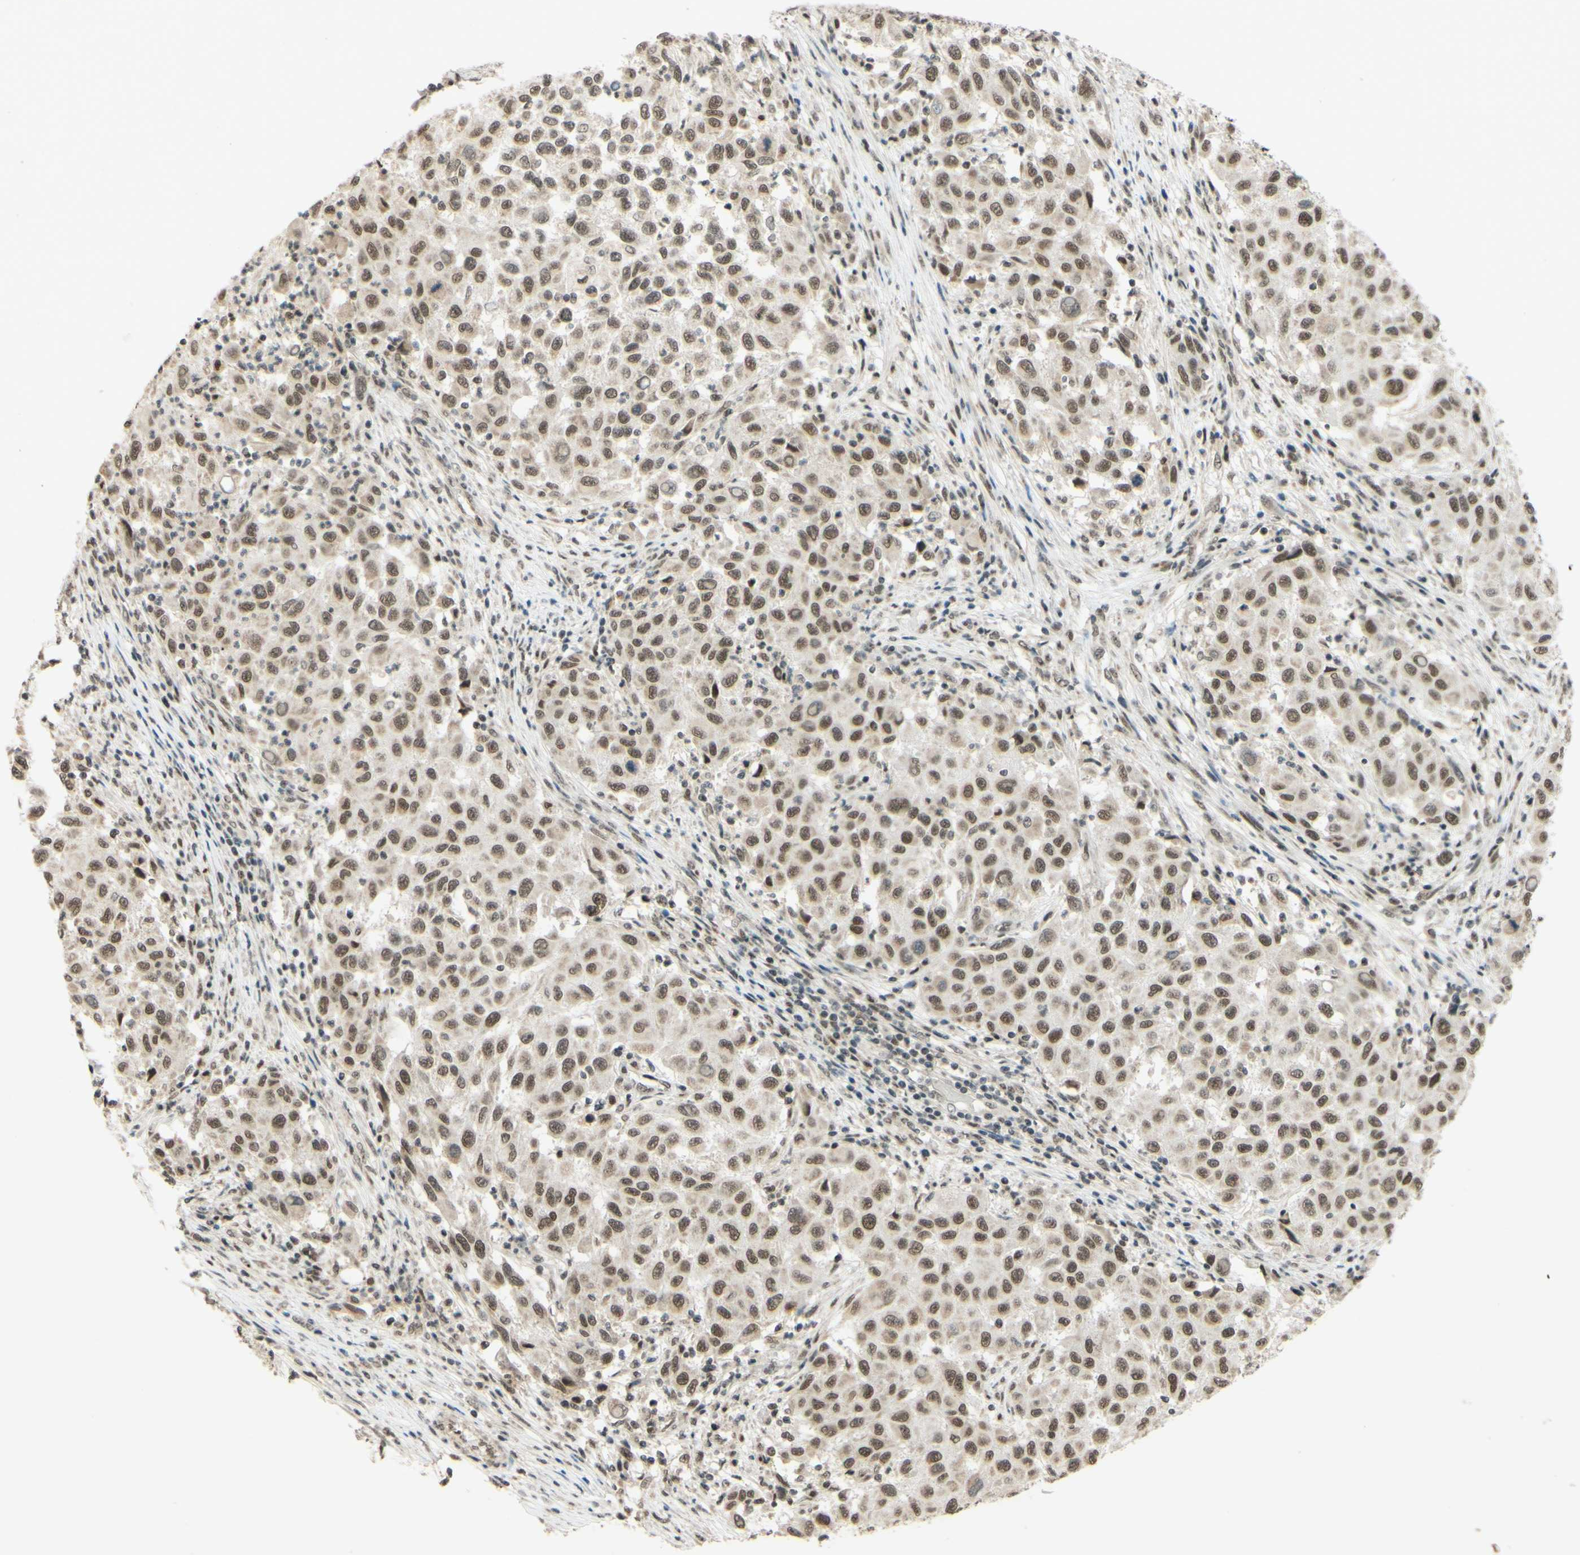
{"staining": {"intensity": "moderate", "quantity": ">75%", "location": "nuclear"}, "tissue": "melanoma", "cell_type": "Tumor cells", "image_type": "cancer", "snomed": [{"axis": "morphology", "description": "Malignant melanoma, Metastatic site"}, {"axis": "topography", "description": "Lymph node"}], "caption": "Malignant melanoma (metastatic site) stained with a protein marker exhibits moderate staining in tumor cells.", "gene": "SMARCB1", "patient": {"sex": "male", "age": 61}}